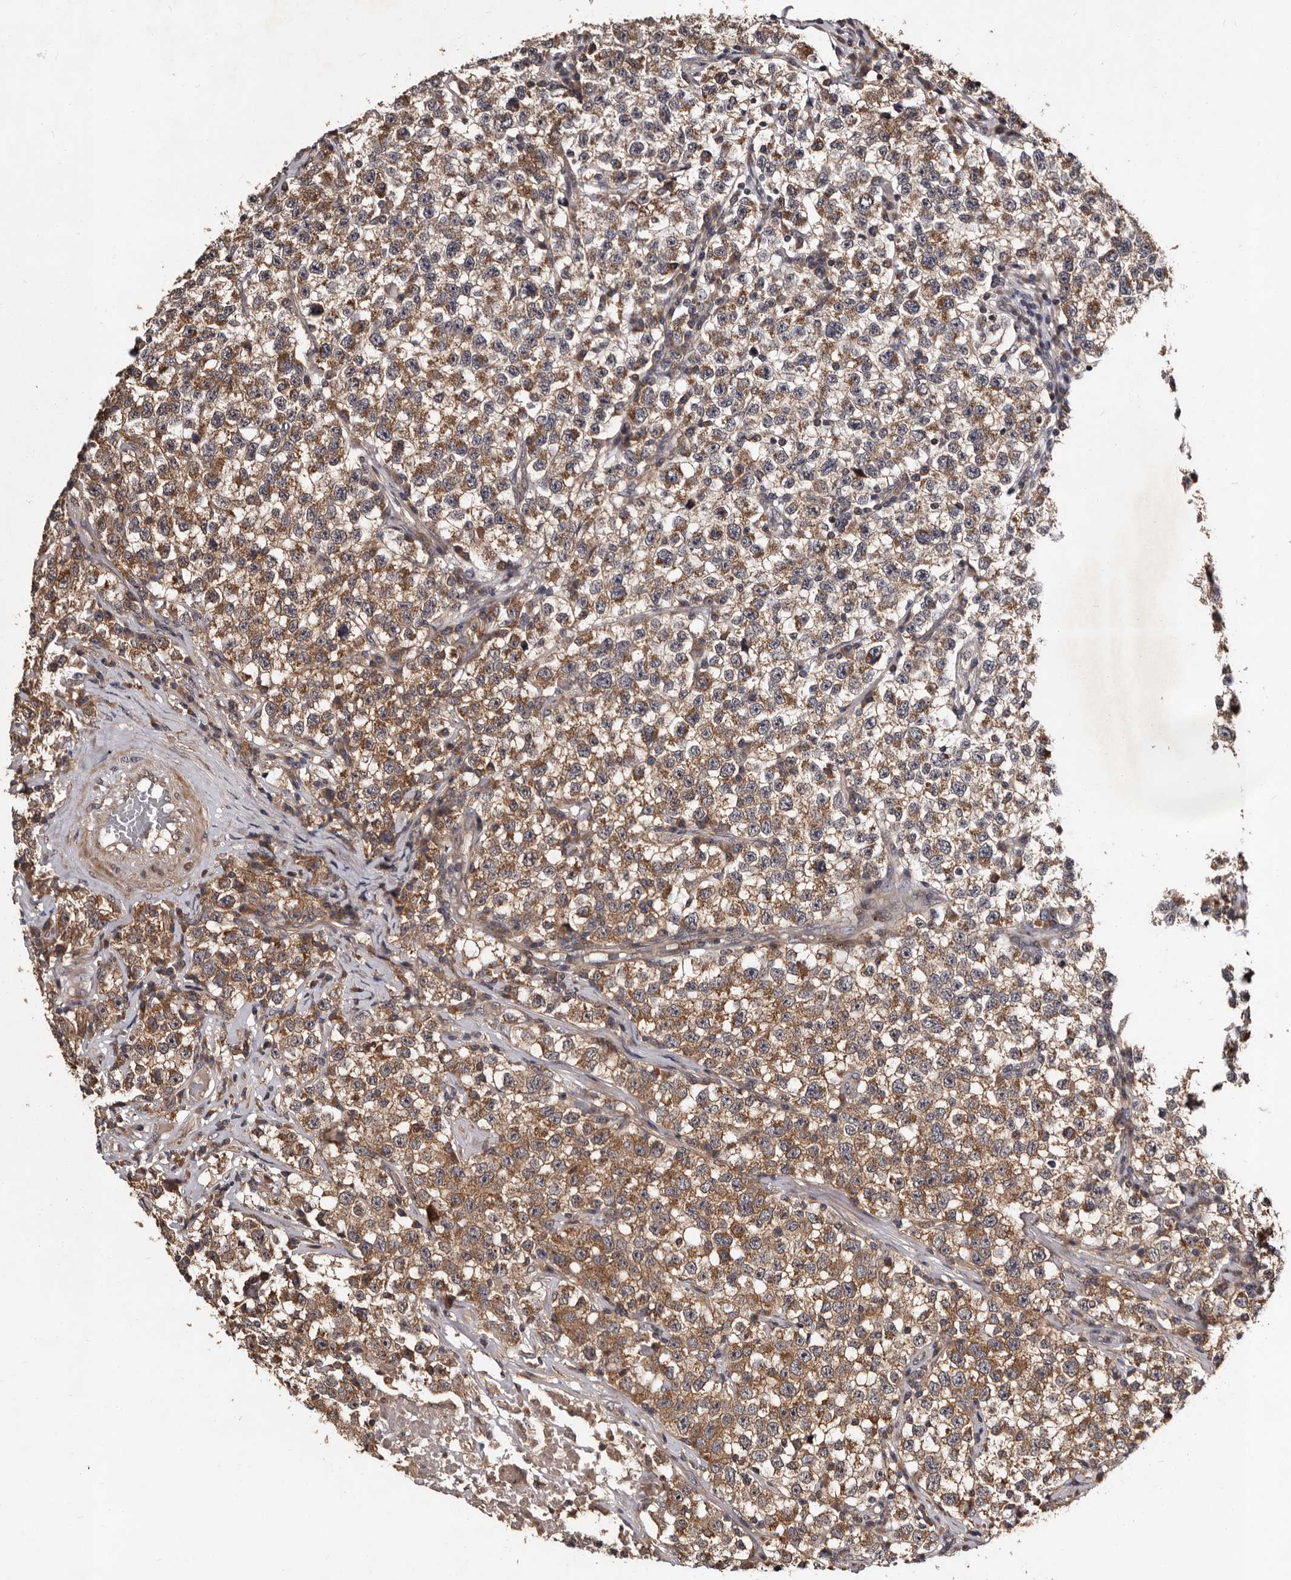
{"staining": {"intensity": "moderate", "quantity": ">75%", "location": "cytoplasmic/membranous"}, "tissue": "testis cancer", "cell_type": "Tumor cells", "image_type": "cancer", "snomed": [{"axis": "morphology", "description": "Seminoma, NOS"}, {"axis": "topography", "description": "Testis"}], "caption": "Human testis seminoma stained for a protein (brown) displays moderate cytoplasmic/membranous positive positivity in approximately >75% of tumor cells.", "gene": "MKRN3", "patient": {"sex": "male", "age": 22}}